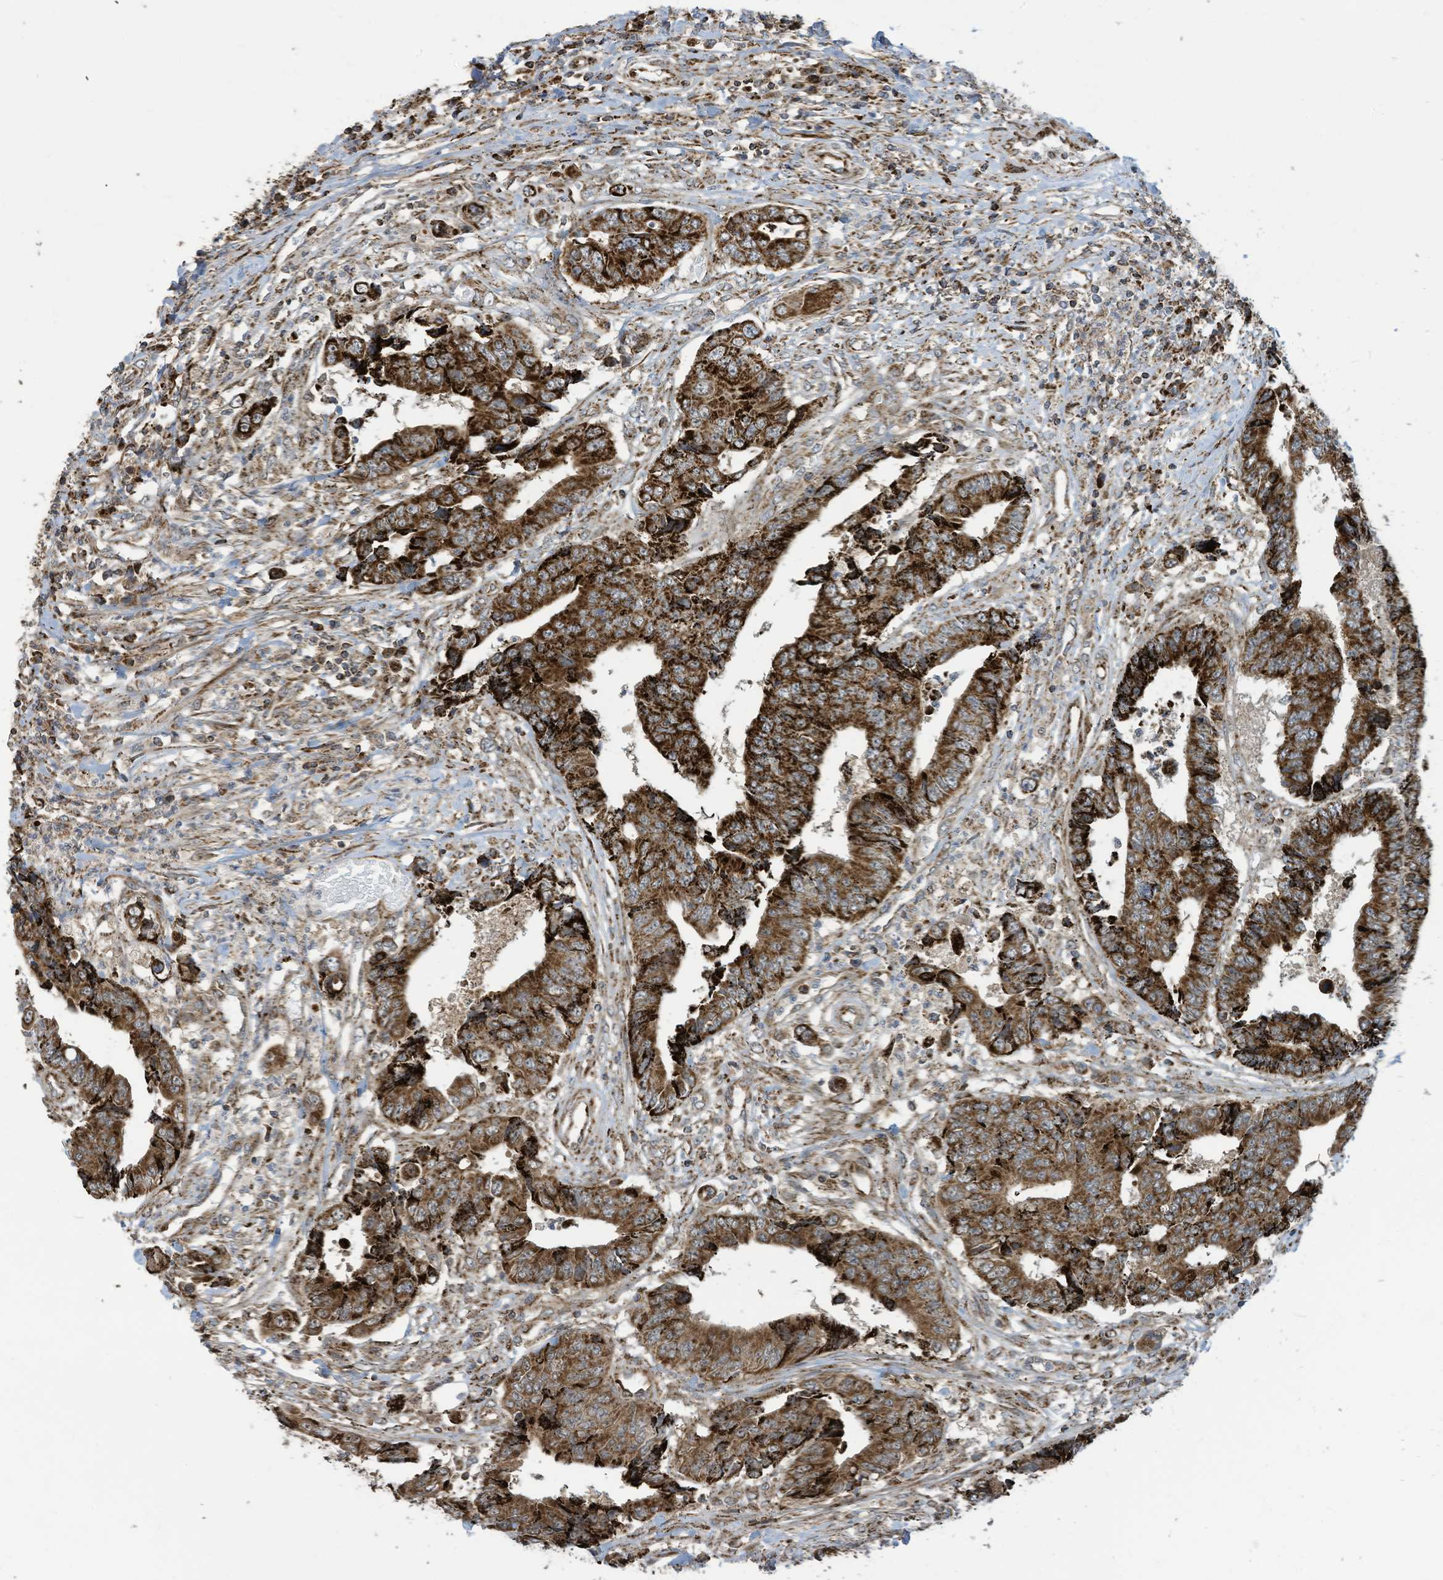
{"staining": {"intensity": "strong", "quantity": ">75%", "location": "cytoplasmic/membranous"}, "tissue": "colorectal cancer", "cell_type": "Tumor cells", "image_type": "cancer", "snomed": [{"axis": "morphology", "description": "Adenocarcinoma, NOS"}, {"axis": "topography", "description": "Rectum"}], "caption": "Strong cytoplasmic/membranous positivity is identified in about >75% of tumor cells in adenocarcinoma (colorectal).", "gene": "COX10", "patient": {"sex": "male", "age": 84}}